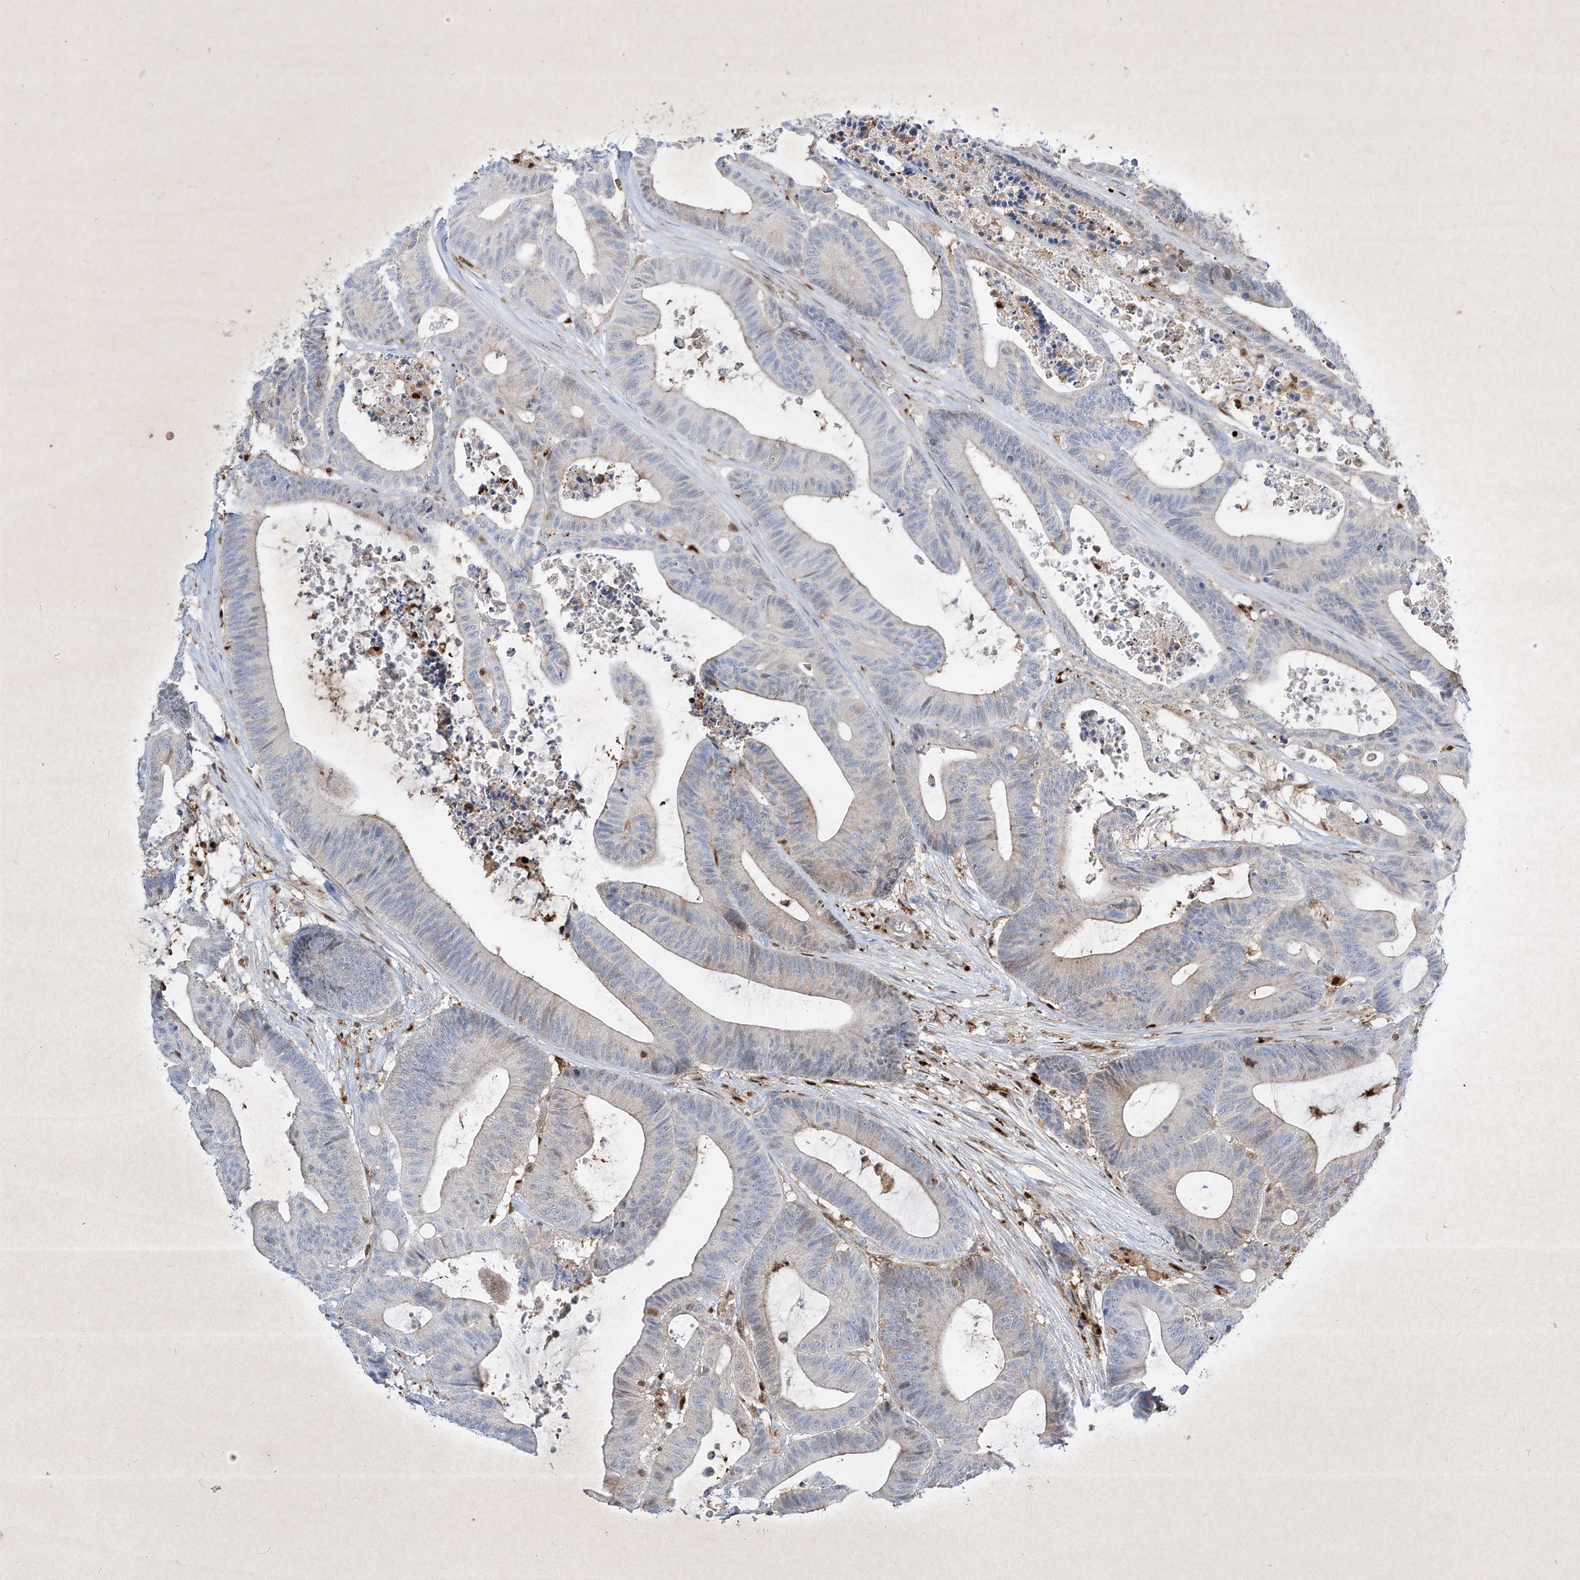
{"staining": {"intensity": "weak", "quantity": "<25%", "location": "cytoplasmic/membranous"}, "tissue": "colorectal cancer", "cell_type": "Tumor cells", "image_type": "cancer", "snomed": [{"axis": "morphology", "description": "Adenocarcinoma, NOS"}, {"axis": "topography", "description": "Colon"}], "caption": "An IHC micrograph of colorectal adenocarcinoma is shown. There is no staining in tumor cells of colorectal adenocarcinoma. The staining was performed using DAB to visualize the protein expression in brown, while the nuclei were stained in blue with hematoxylin (Magnification: 20x).", "gene": "PSMB10", "patient": {"sex": "female", "age": 84}}